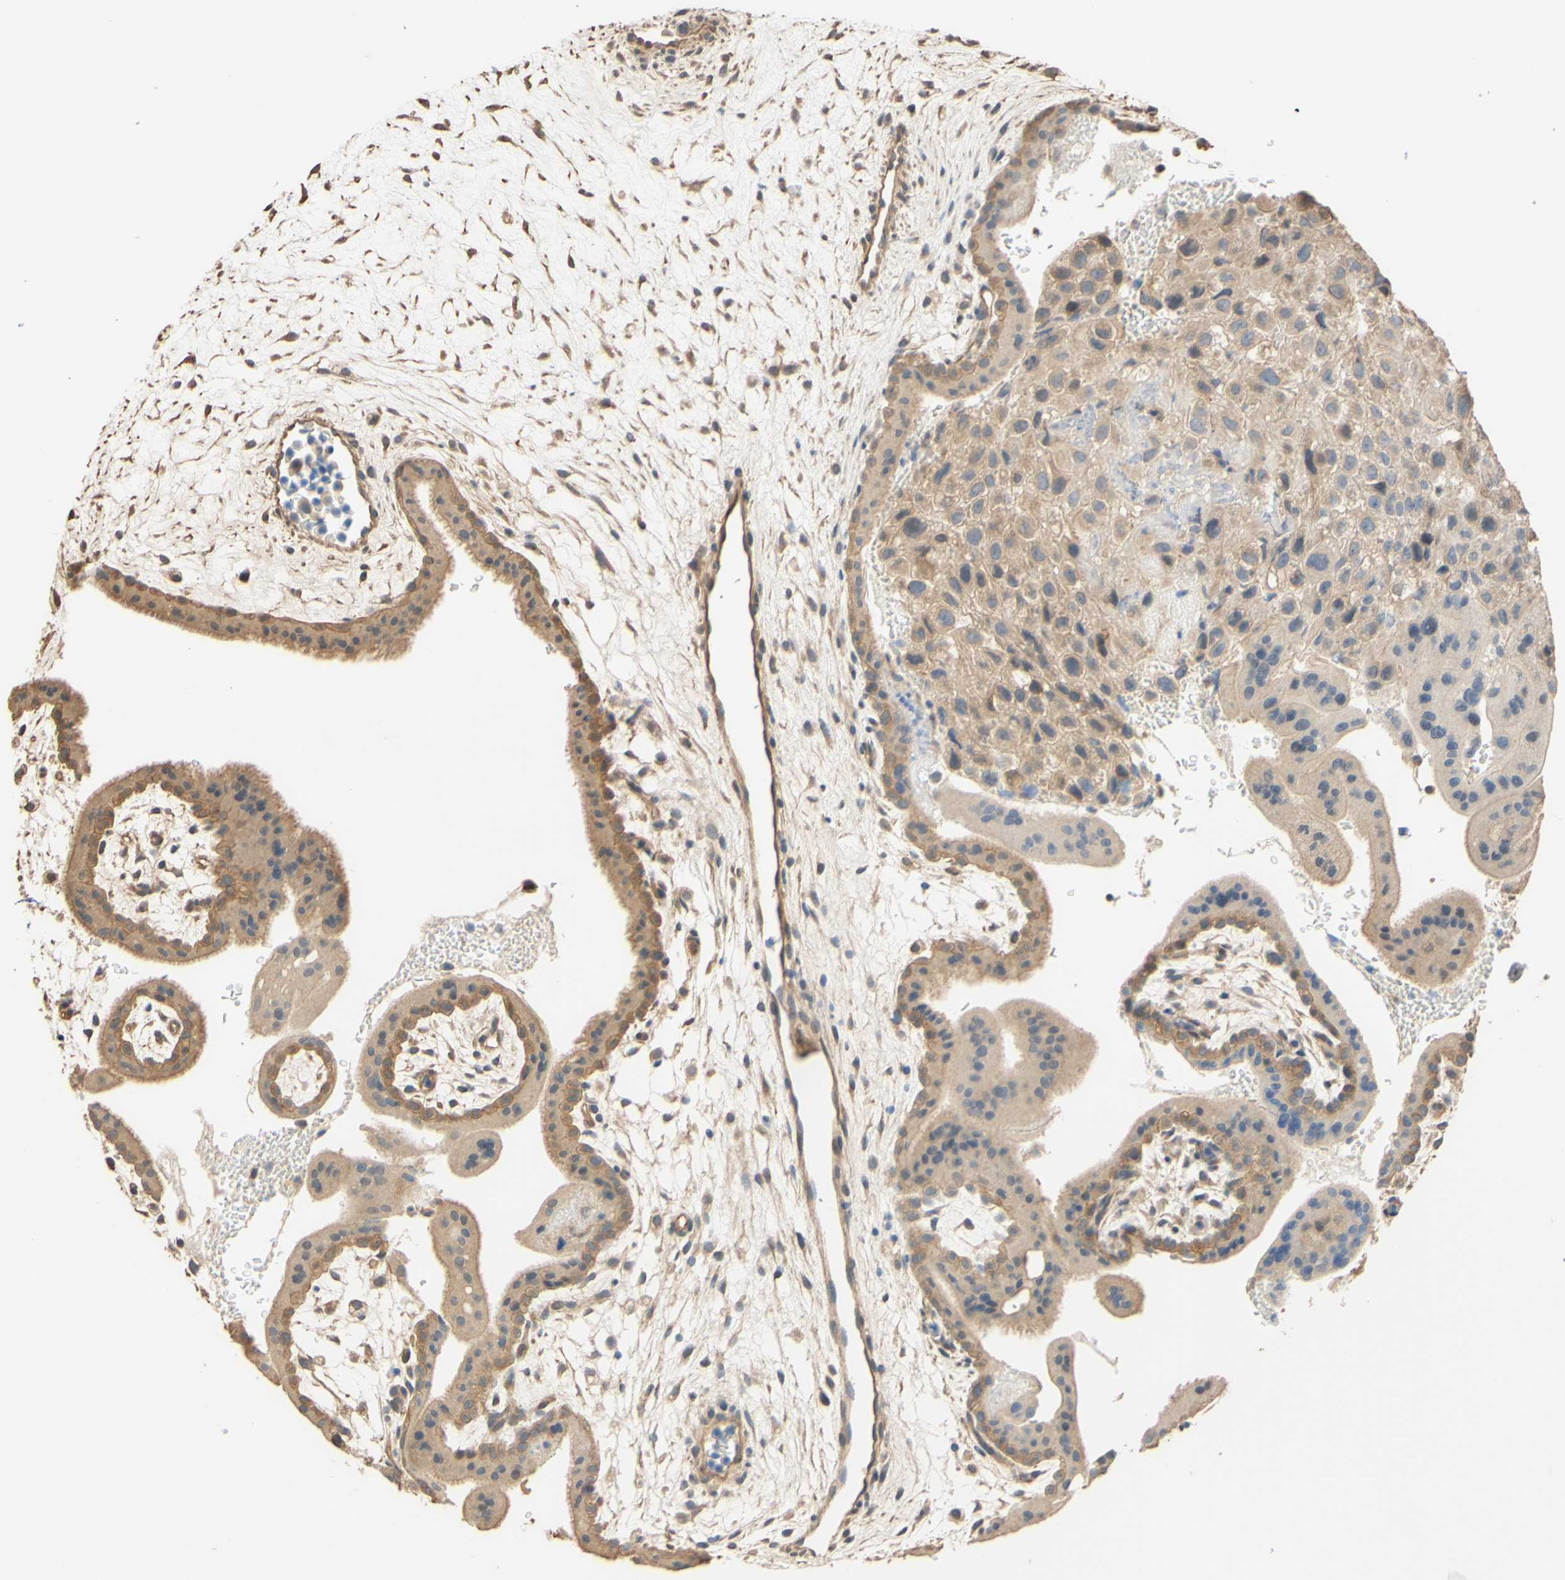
{"staining": {"intensity": "weak", "quantity": "25%-75%", "location": "cytoplasmic/membranous"}, "tissue": "placenta", "cell_type": "Trophoblastic cells", "image_type": "normal", "snomed": [{"axis": "morphology", "description": "Normal tissue, NOS"}, {"axis": "topography", "description": "Placenta"}], "caption": "Protein positivity by immunohistochemistry (IHC) shows weak cytoplasmic/membranous positivity in approximately 25%-75% of trophoblastic cells in benign placenta.", "gene": "SMIM19", "patient": {"sex": "female", "age": 35}}